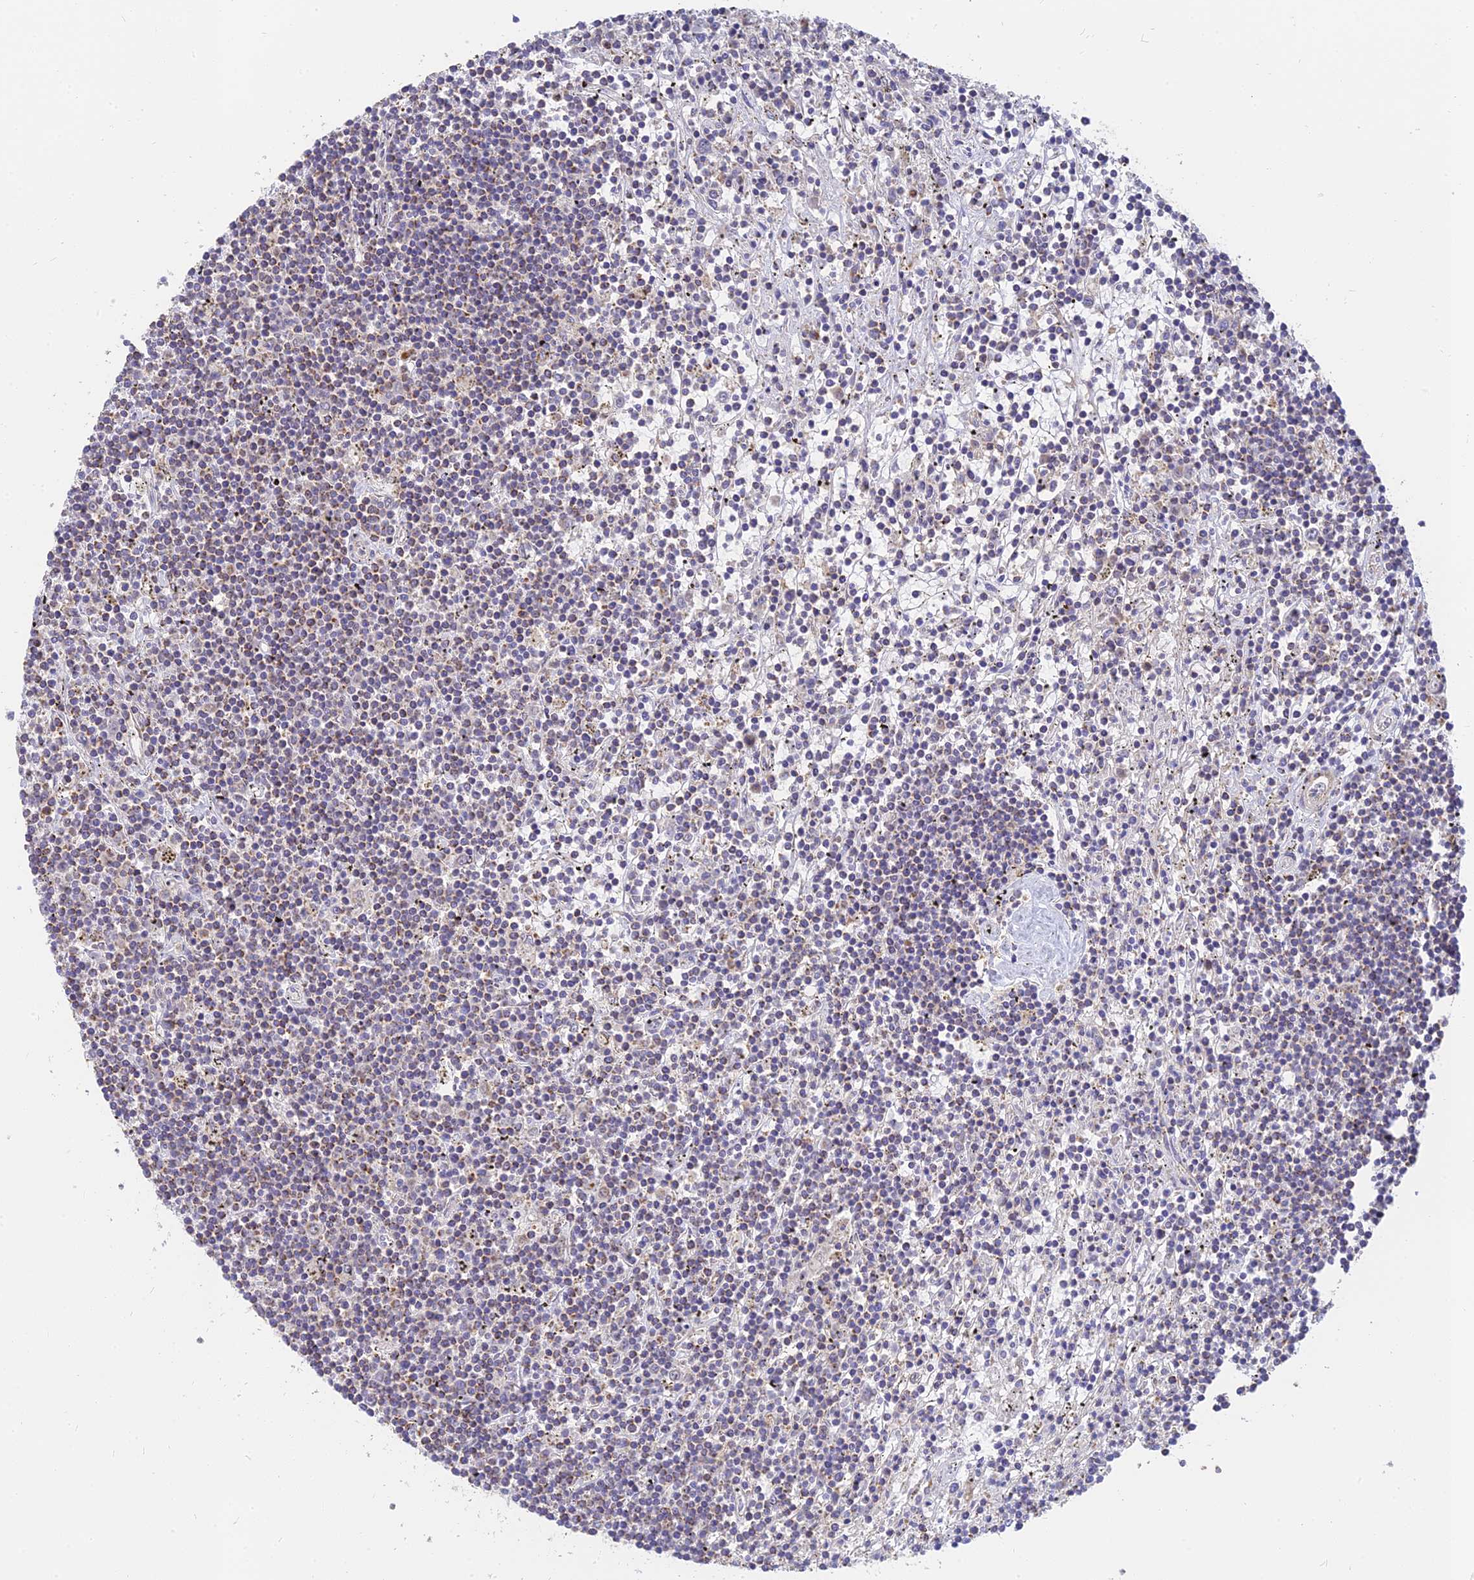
{"staining": {"intensity": "weak", "quantity": "<25%", "location": "cytoplasmic/membranous"}, "tissue": "lymphoma", "cell_type": "Tumor cells", "image_type": "cancer", "snomed": [{"axis": "morphology", "description": "Malignant lymphoma, non-Hodgkin's type, Low grade"}, {"axis": "topography", "description": "Spleen"}], "caption": "This is an immunohistochemistry (IHC) photomicrograph of human malignant lymphoma, non-Hodgkin's type (low-grade). There is no expression in tumor cells.", "gene": "MRPL15", "patient": {"sex": "male", "age": 76}}